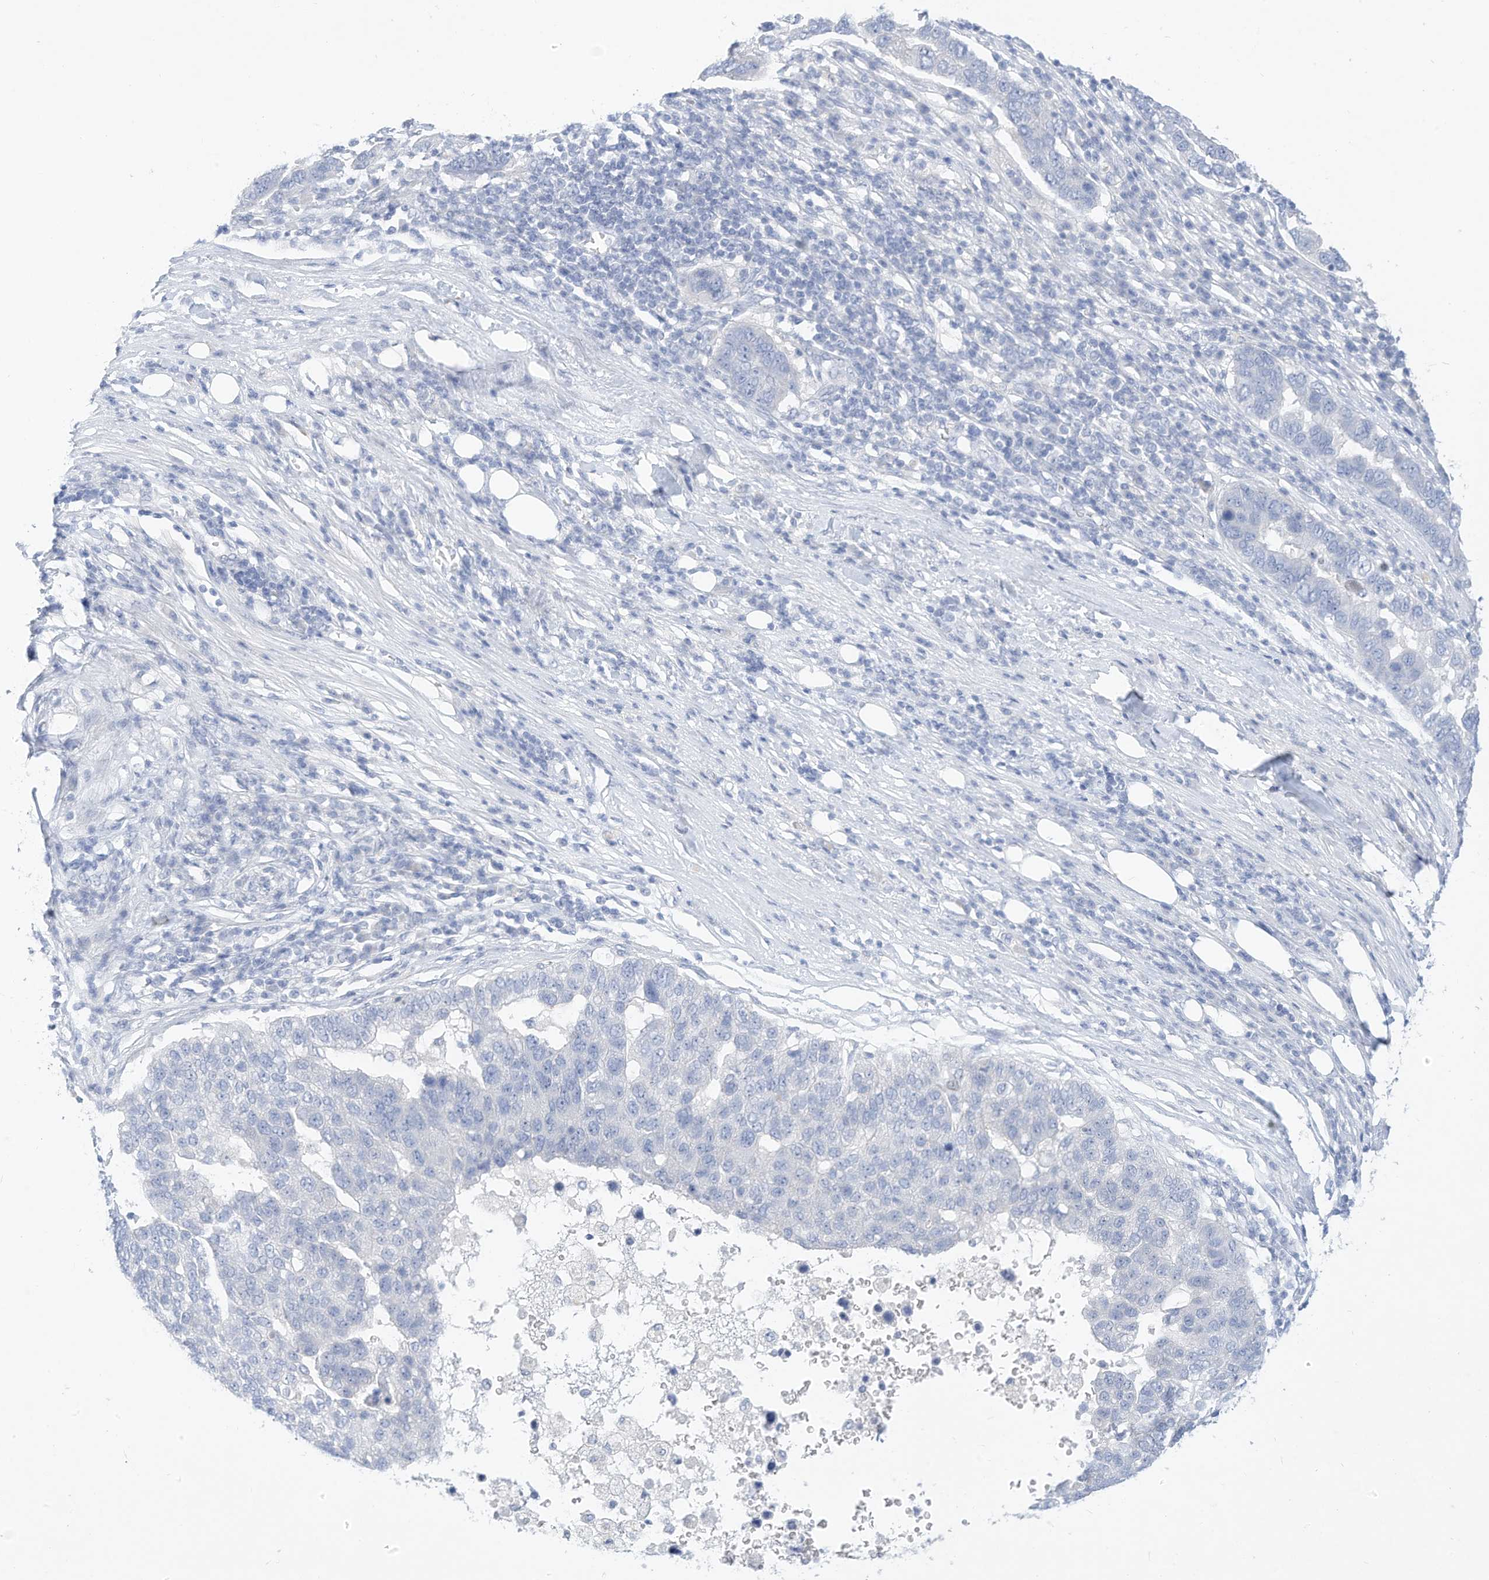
{"staining": {"intensity": "negative", "quantity": "none", "location": "none"}, "tissue": "pancreatic cancer", "cell_type": "Tumor cells", "image_type": "cancer", "snomed": [{"axis": "morphology", "description": "Adenocarcinoma, NOS"}, {"axis": "topography", "description": "Pancreas"}], "caption": "Pancreatic adenocarcinoma was stained to show a protein in brown. There is no significant expression in tumor cells. (DAB immunohistochemistry (IHC) visualized using brightfield microscopy, high magnification).", "gene": "SPOCD1", "patient": {"sex": "female", "age": 61}}